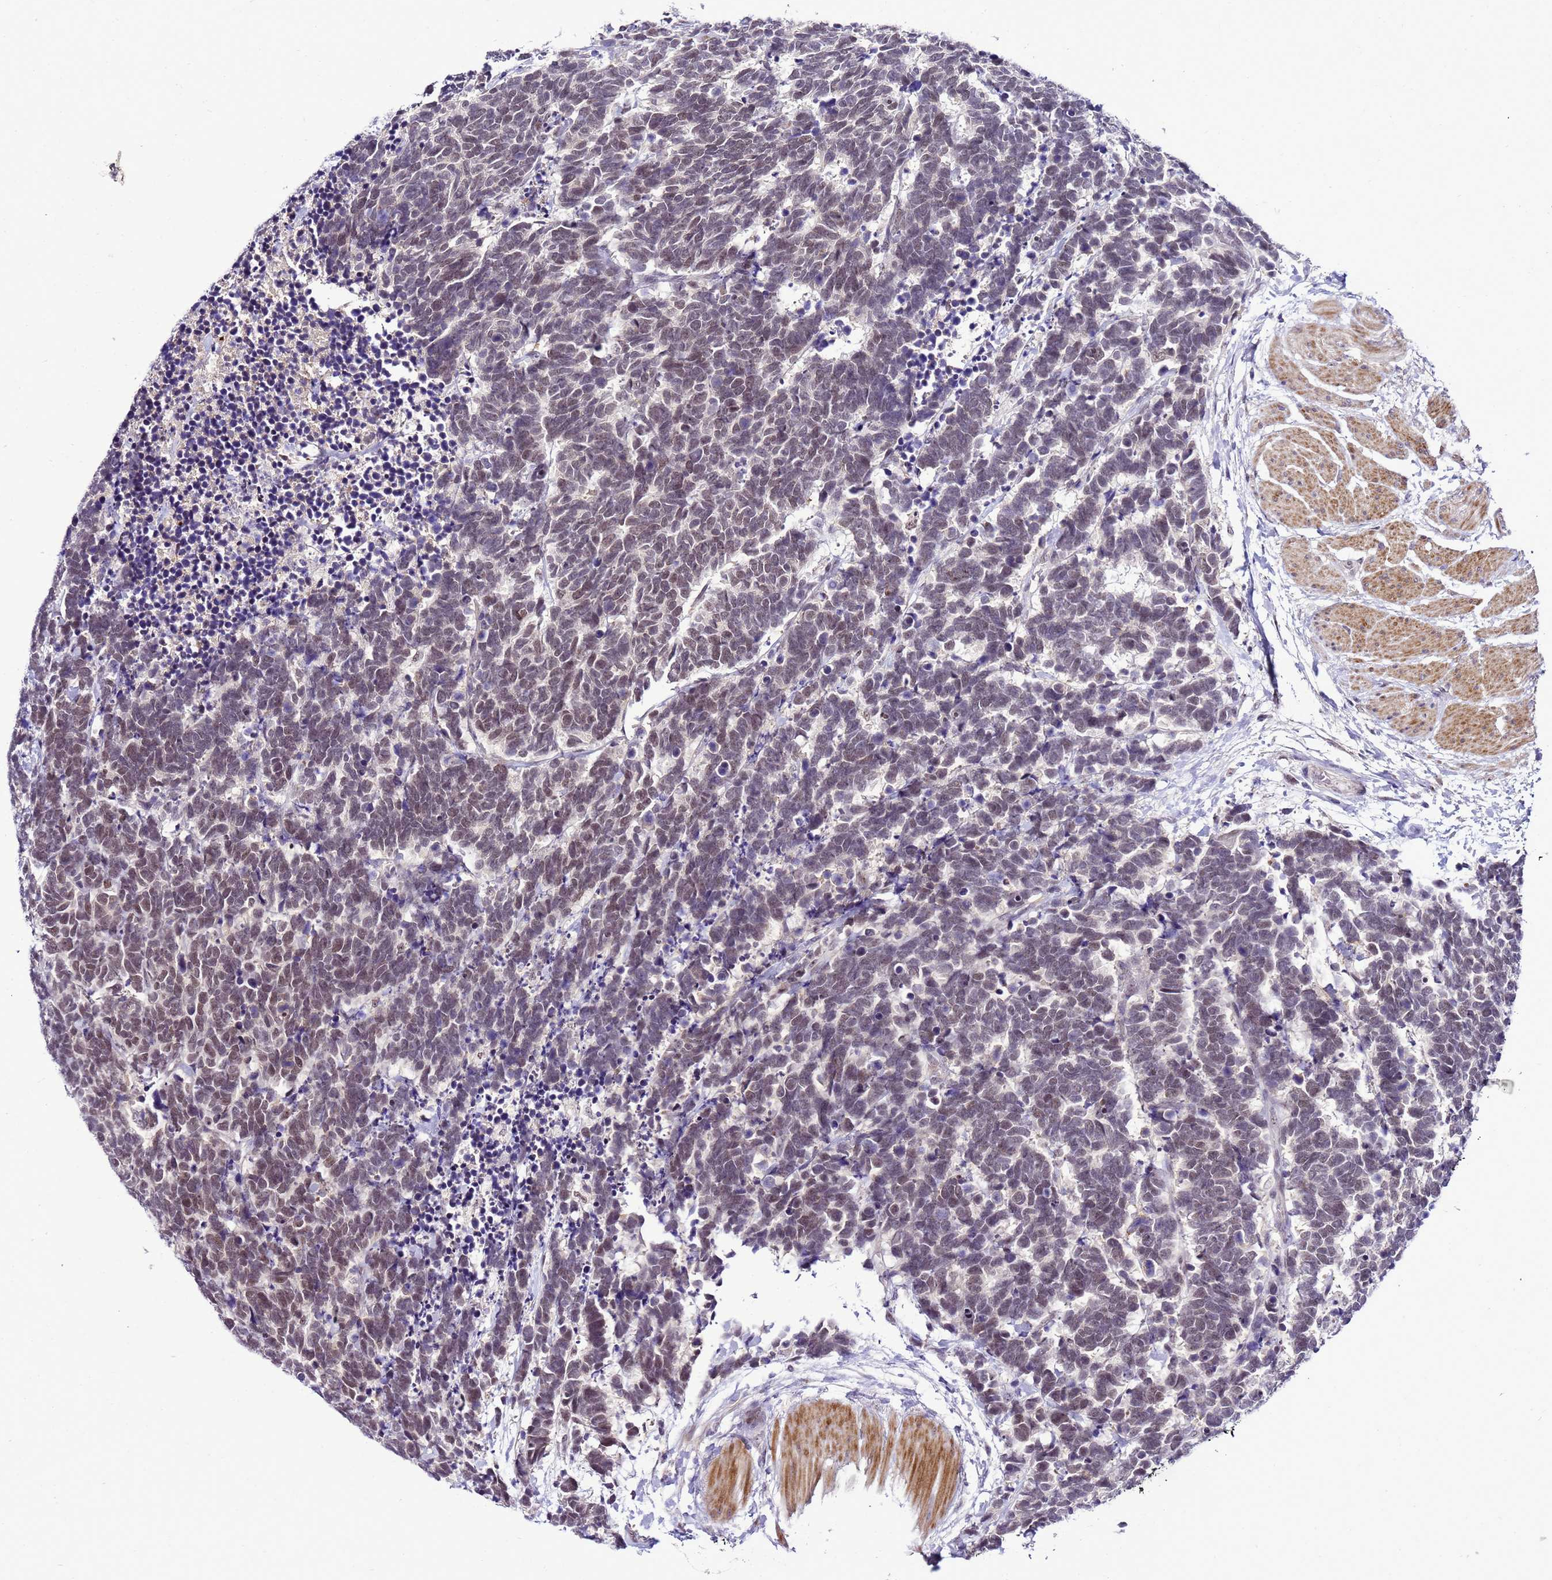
{"staining": {"intensity": "moderate", "quantity": ">75%", "location": "nuclear"}, "tissue": "carcinoid", "cell_type": "Tumor cells", "image_type": "cancer", "snomed": [{"axis": "morphology", "description": "Carcinoma, NOS"}, {"axis": "morphology", "description": "Carcinoid, malignant, NOS"}, {"axis": "topography", "description": "Urinary bladder"}], "caption": "Brown immunohistochemical staining in human carcinoid shows moderate nuclear expression in about >75% of tumor cells.", "gene": "C19orf47", "patient": {"sex": "male", "age": 57}}